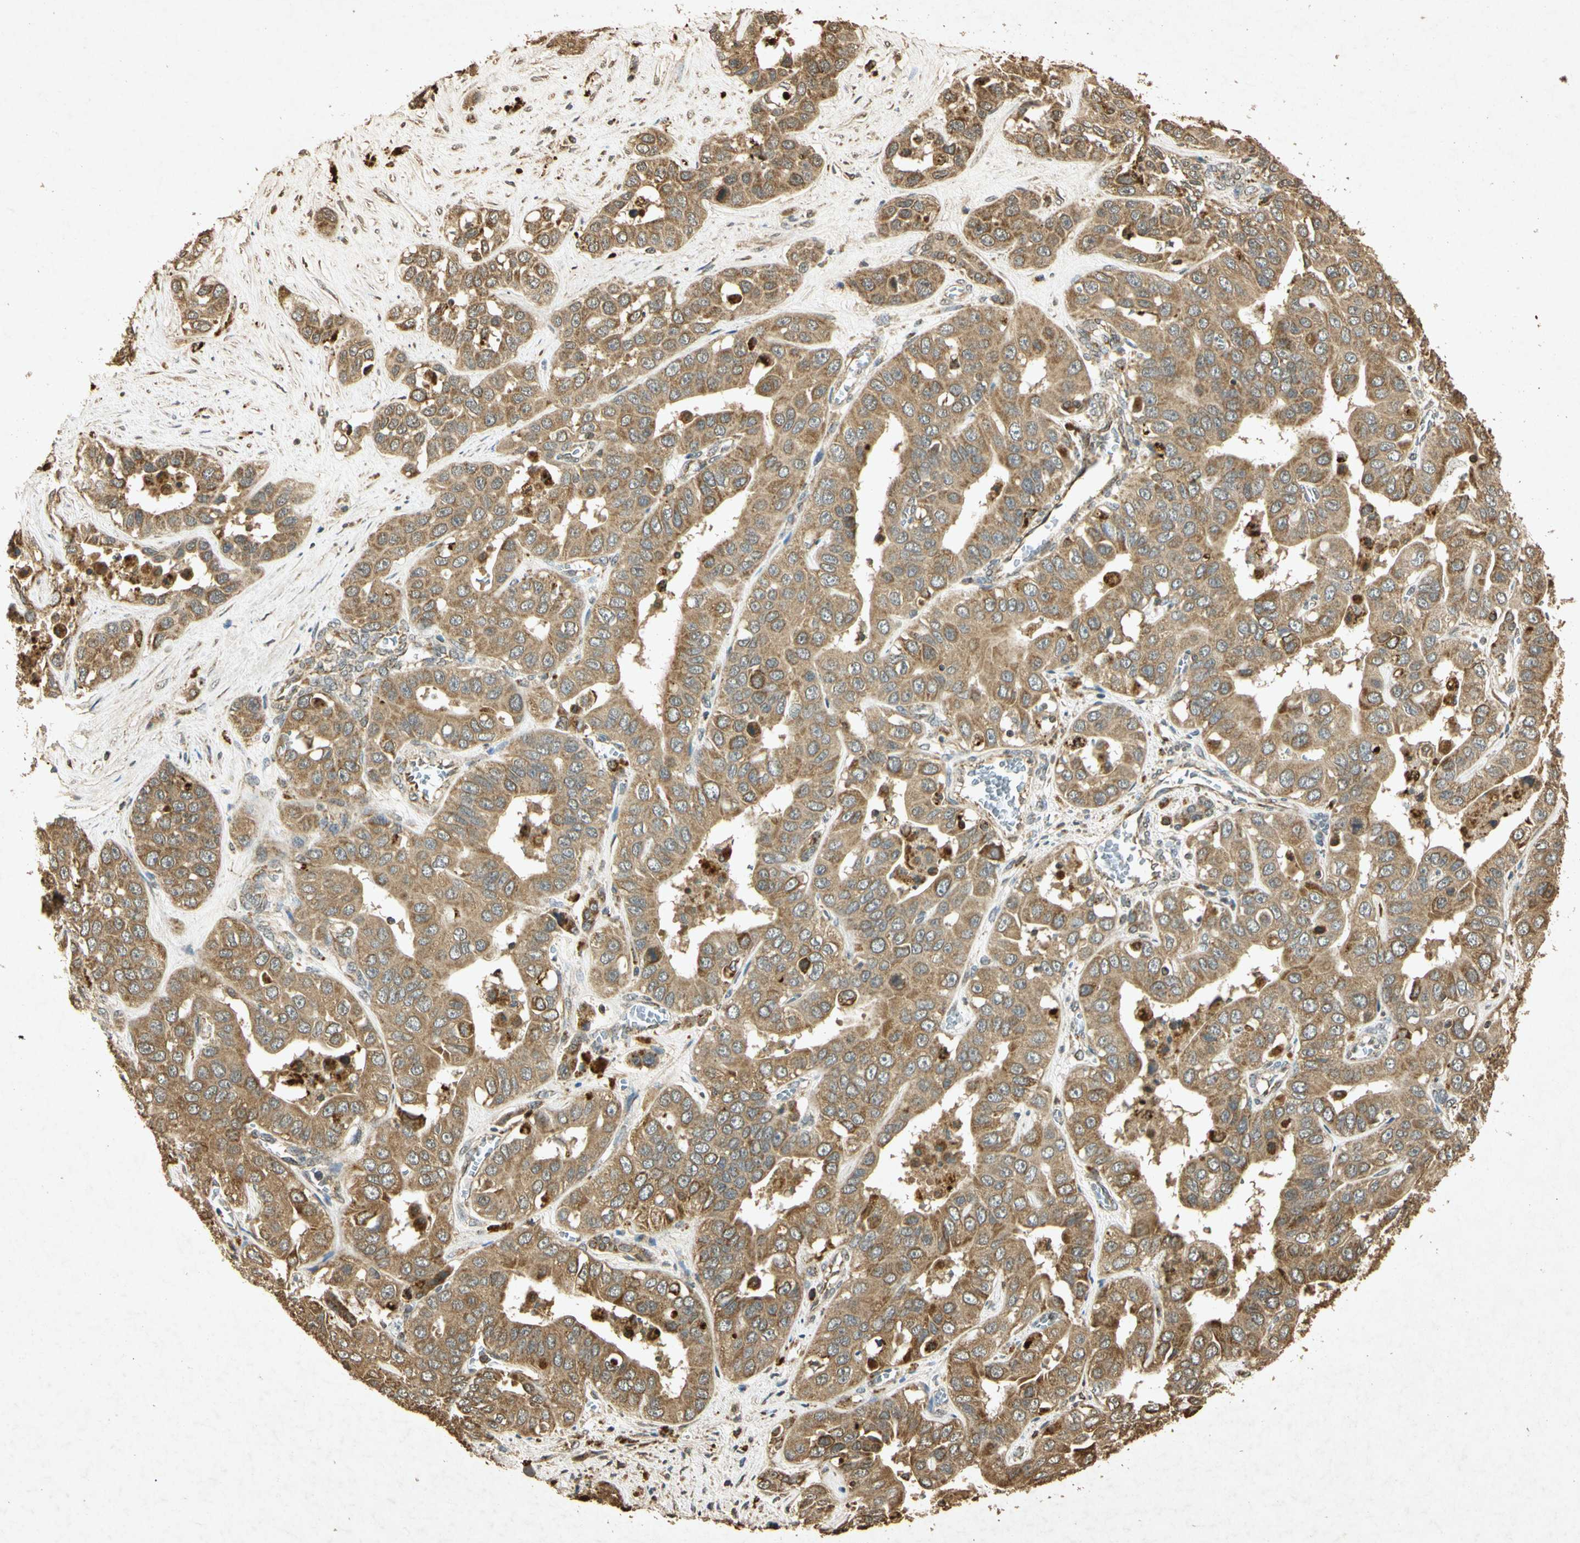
{"staining": {"intensity": "moderate", "quantity": ">75%", "location": "cytoplasmic/membranous"}, "tissue": "liver cancer", "cell_type": "Tumor cells", "image_type": "cancer", "snomed": [{"axis": "morphology", "description": "Cholangiocarcinoma"}, {"axis": "topography", "description": "Liver"}], "caption": "Immunohistochemical staining of human liver cancer exhibits medium levels of moderate cytoplasmic/membranous positivity in about >75% of tumor cells. The staining is performed using DAB (3,3'-diaminobenzidine) brown chromogen to label protein expression. The nuclei are counter-stained blue using hematoxylin.", "gene": "PRDX3", "patient": {"sex": "female", "age": 52}}